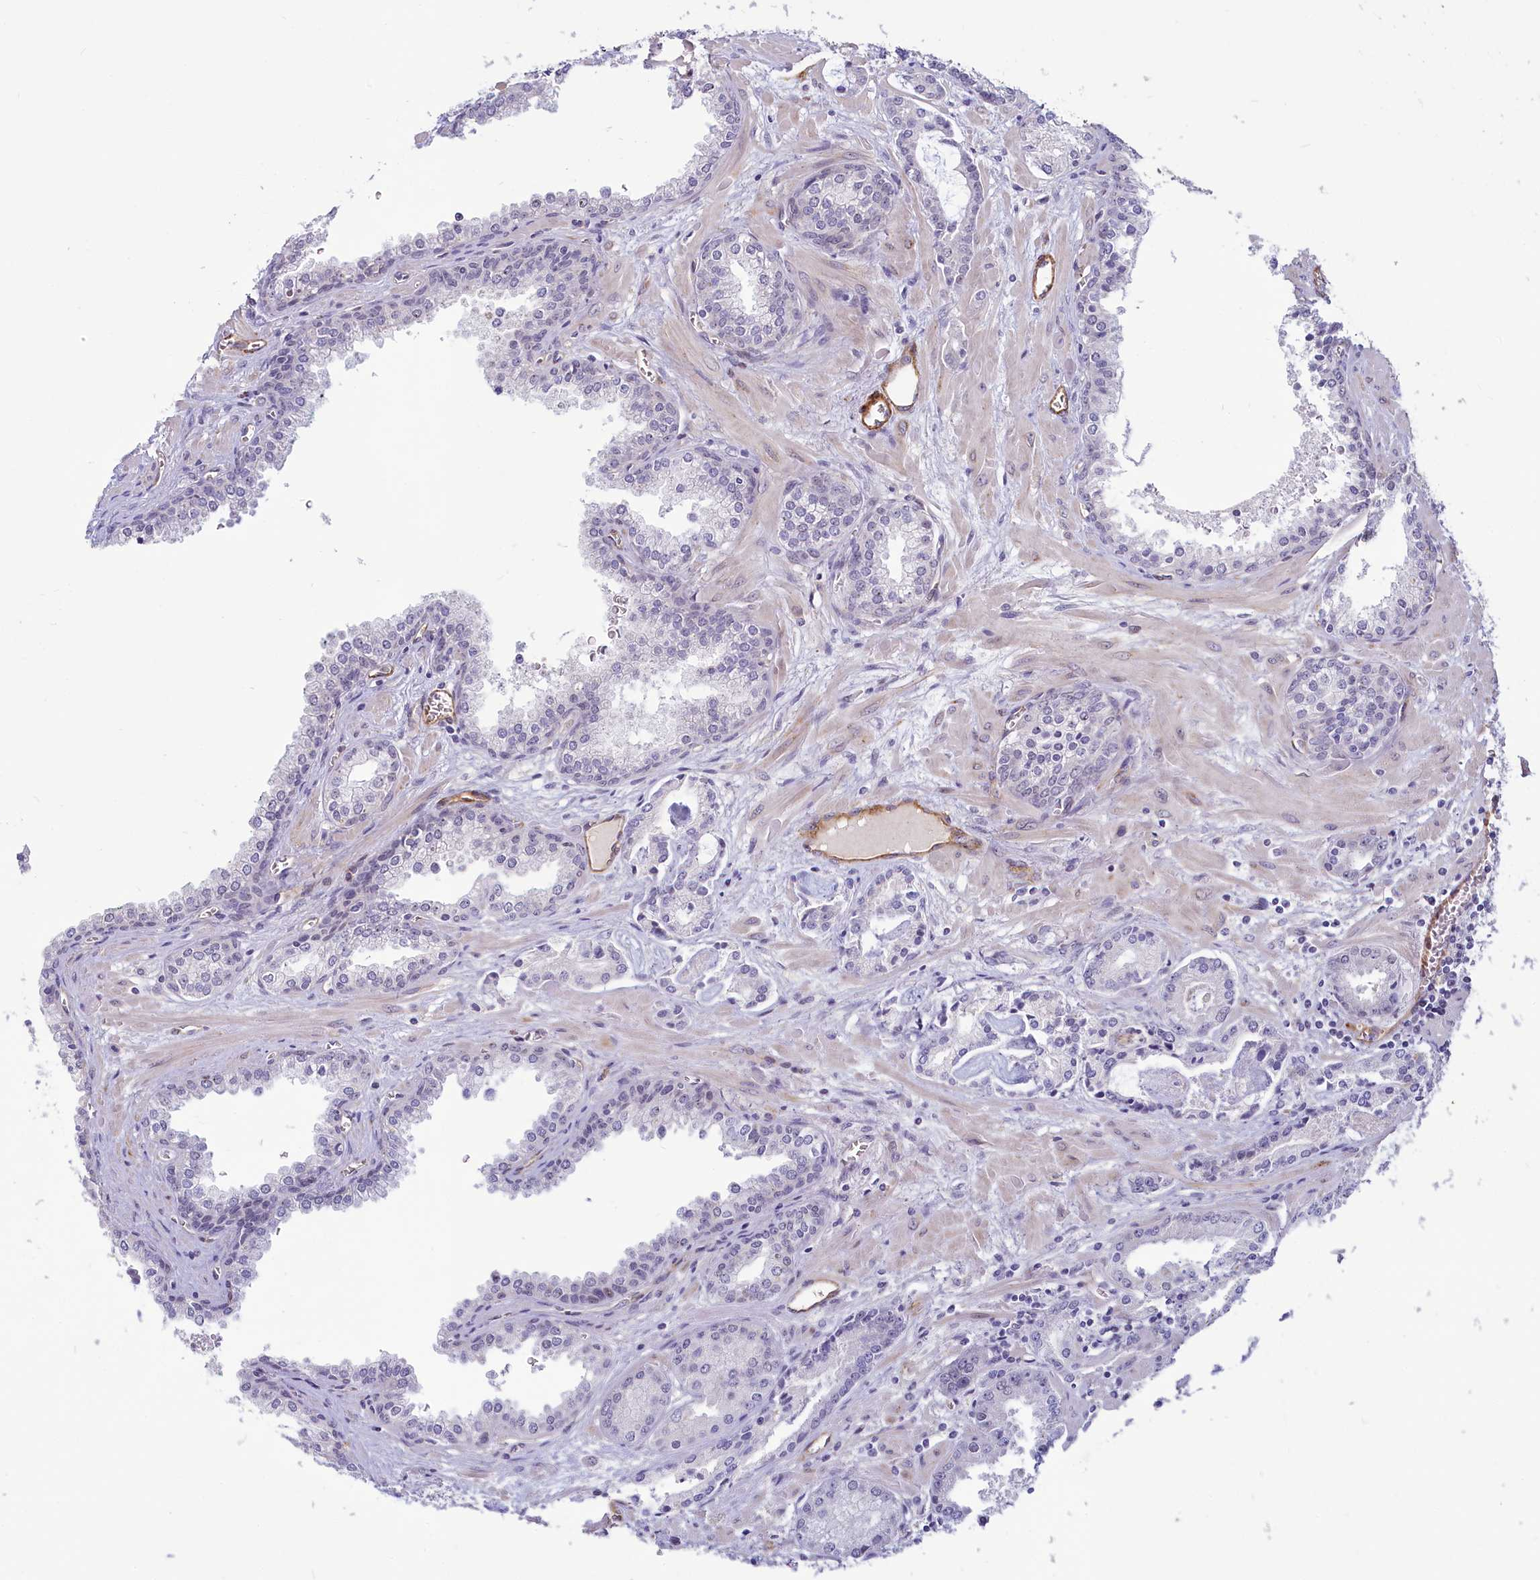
{"staining": {"intensity": "negative", "quantity": "none", "location": "none"}, "tissue": "prostate cancer", "cell_type": "Tumor cells", "image_type": "cancer", "snomed": [{"axis": "morphology", "description": "Adenocarcinoma, Low grade"}, {"axis": "topography", "description": "Prostate"}], "caption": "High magnification brightfield microscopy of prostate cancer (low-grade adenocarcinoma) stained with DAB (3,3'-diaminobenzidine) (brown) and counterstained with hematoxylin (blue): tumor cells show no significant positivity. Nuclei are stained in blue.", "gene": "PROCR", "patient": {"sex": "male", "age": 67}}